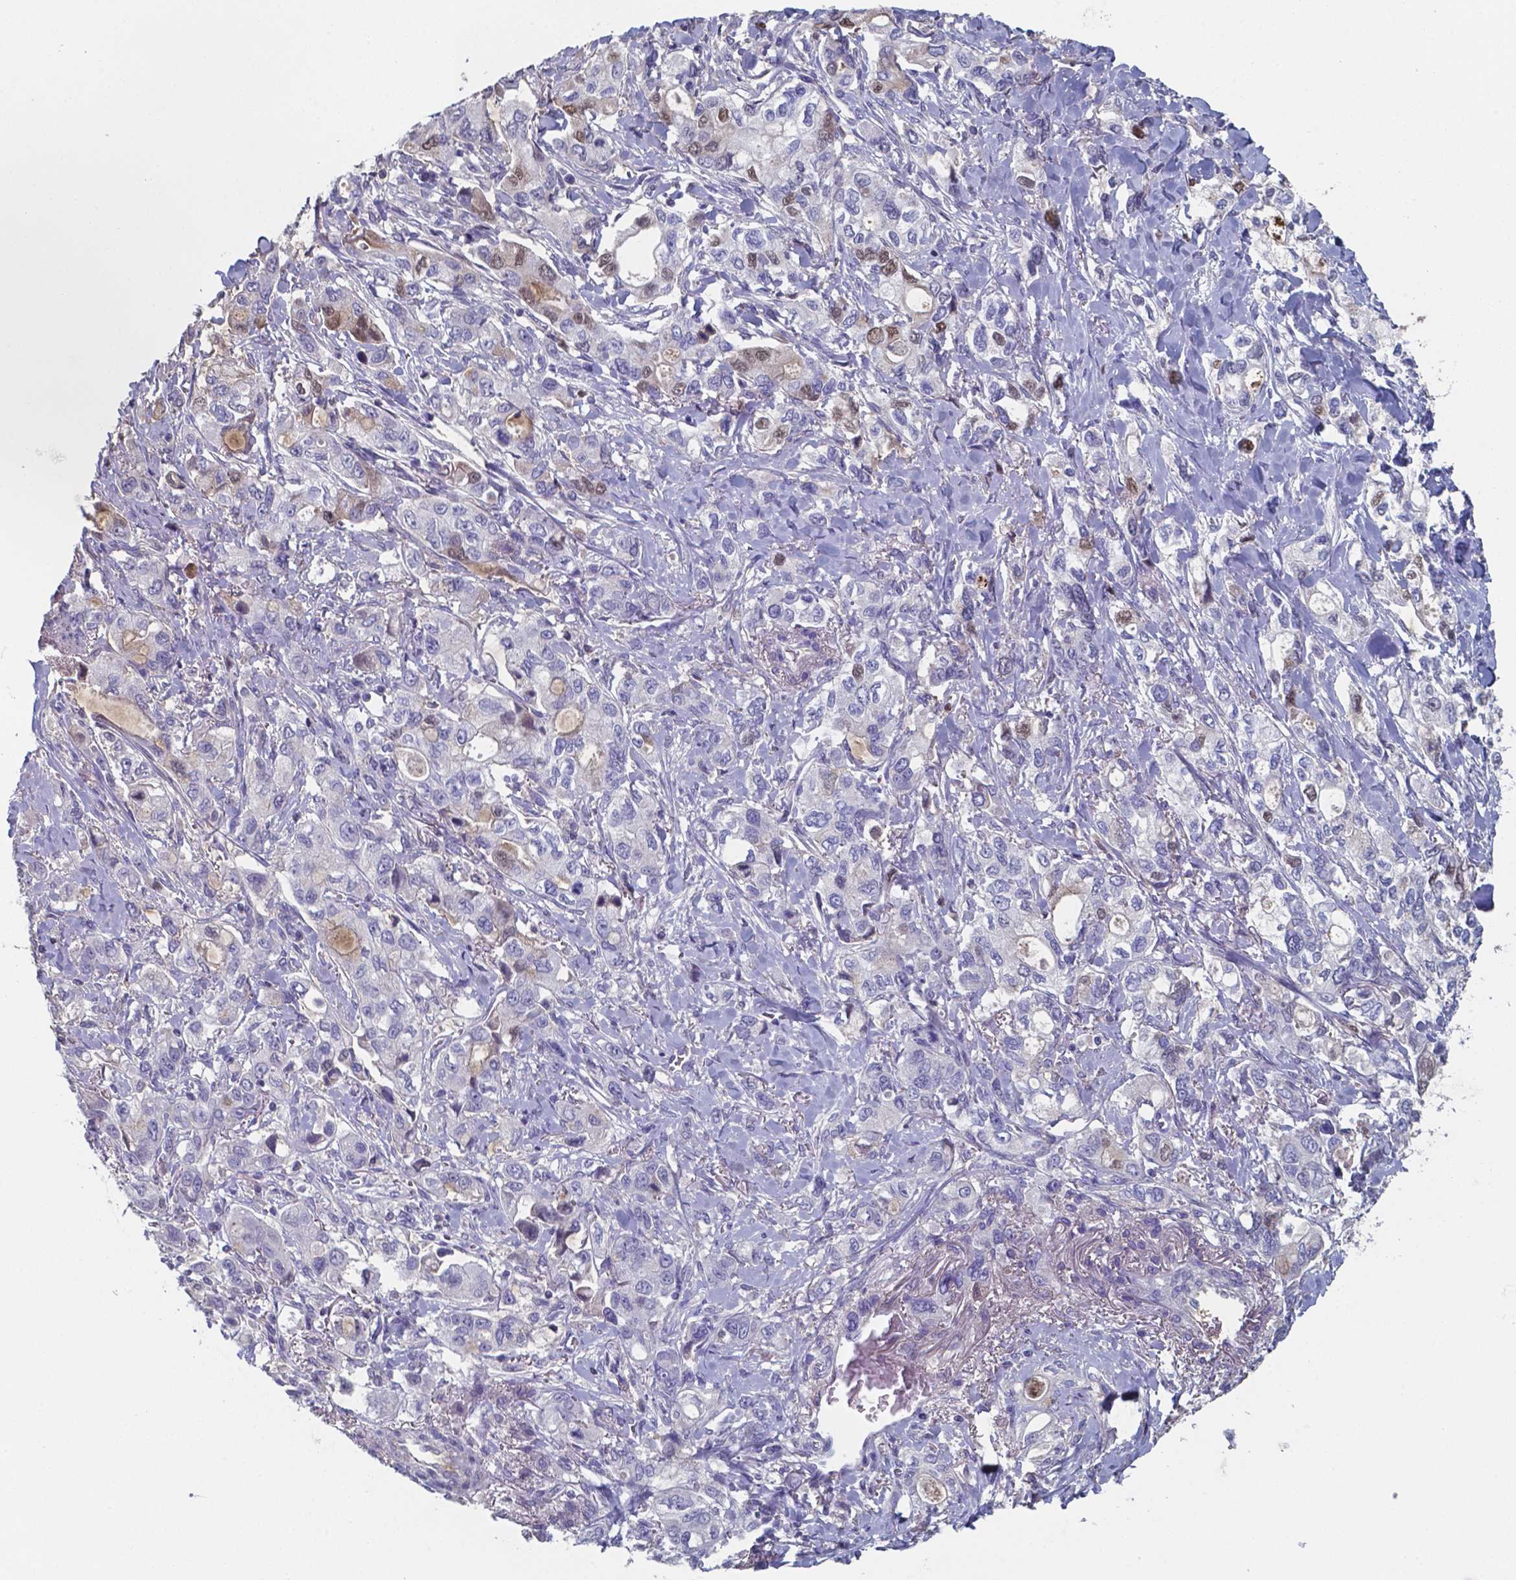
{"staining": {"intensity": "negative", "quantity": "none", "location": "none"}, "tissue": "stomach cancer", "cell_type": "Tumor cells", "image_type": "cancer", "snomed": [{"axis": "morphology", "description": "Adenocarcinoma, NOS"}, {"axis": "topography", "description": "Stomach"}], "caption": "DAB (3,3'-diaminobenzidine) immunohistochemical staining of stomach cancer (adenocarcinoma) reveals no significant staining in tumor cells. (Stains: DAB immunohistochemistry with hematoxylin counter stain, Microscopy: brightfield microscopy at high magnification).", "gene": "BTBD17", "patient": {"sex": "male", "age": 63}}